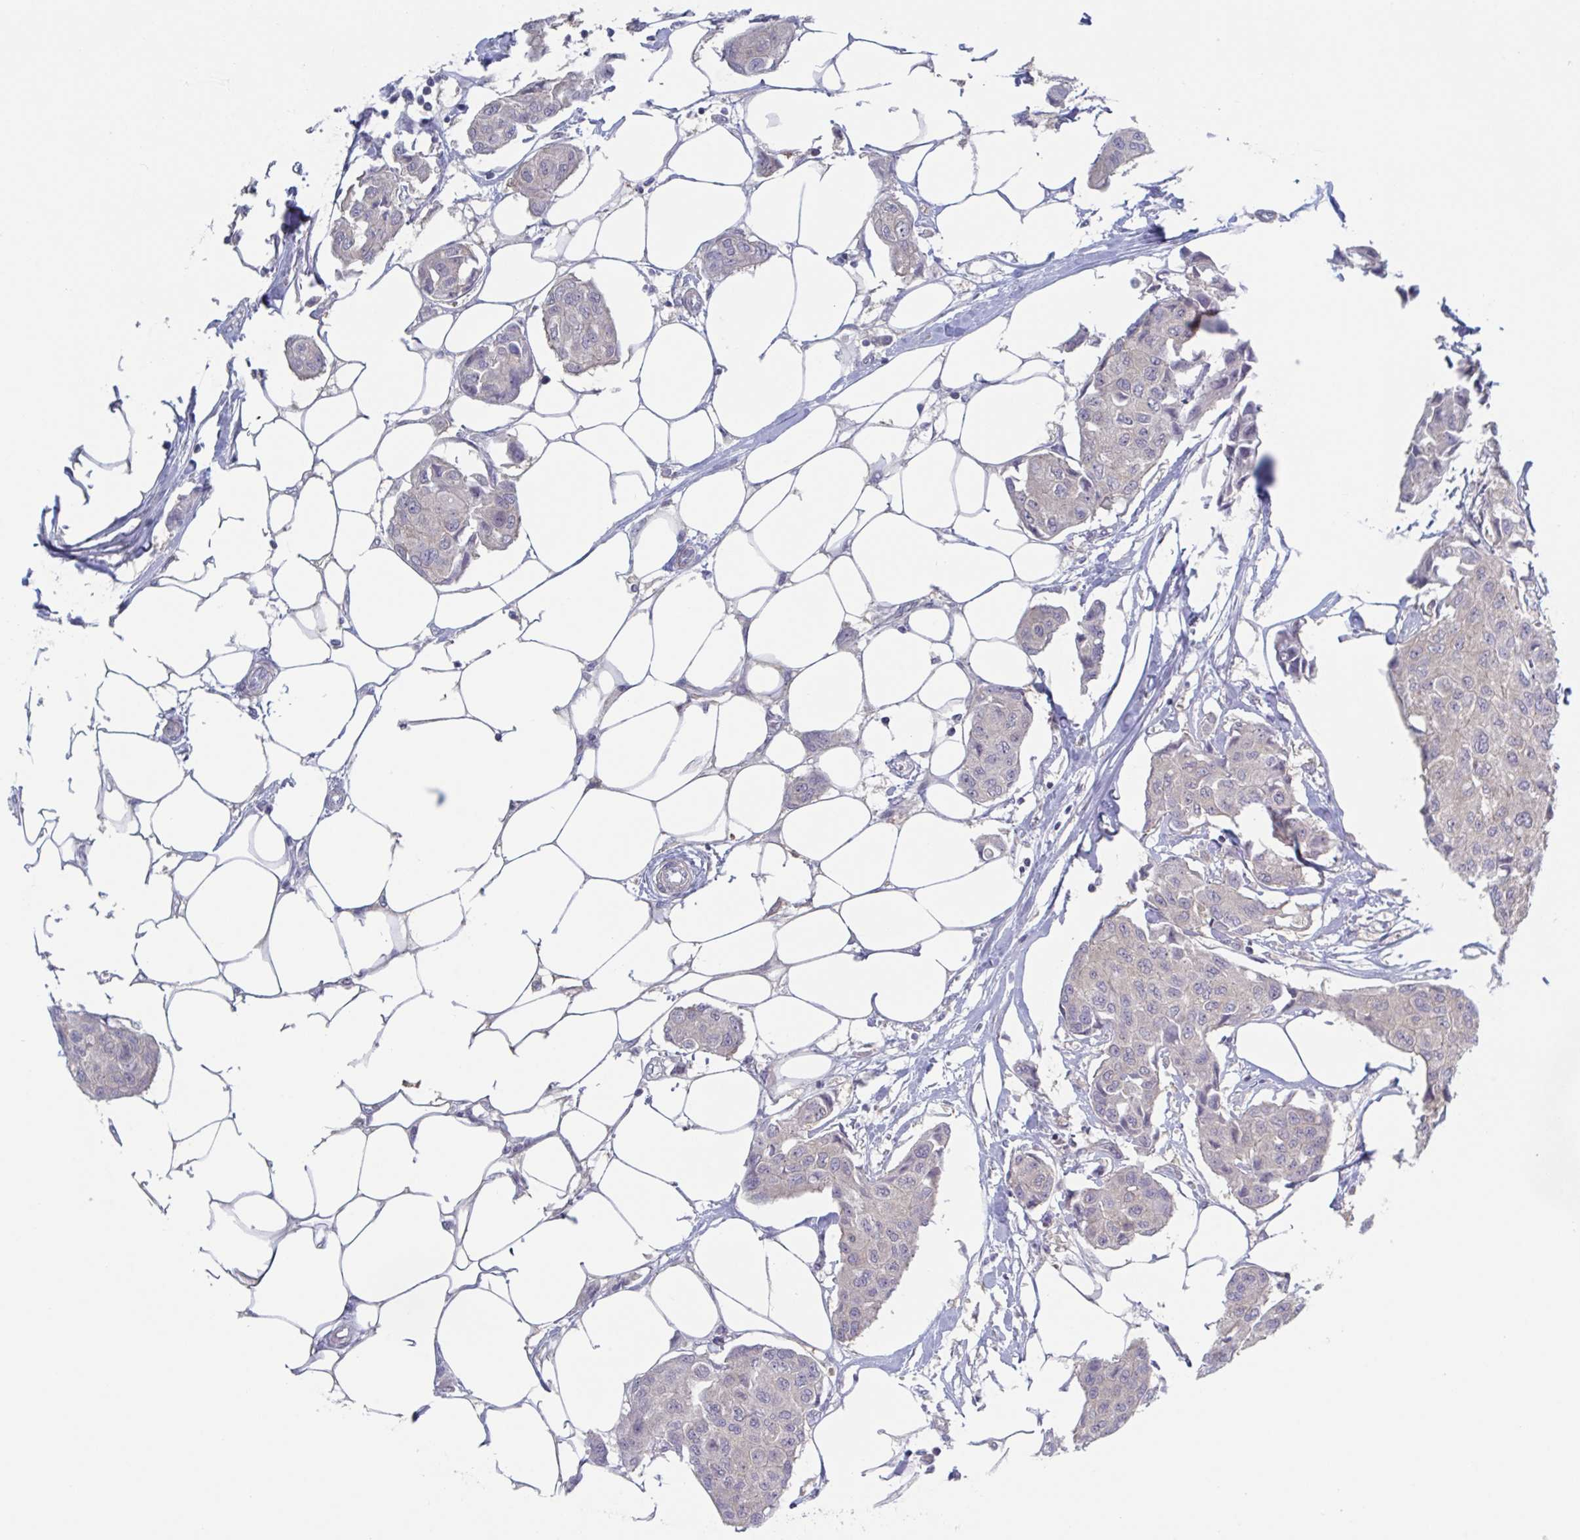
{"staining": {"intensity": "negative", "quantity": "none", "location": "none"}, "tissue": "breast cancer", "cell_type": "Tumor cells", "image_type": "cancer", "snomed": [{"axis": "morphology", "description": "Duct carcinoma"}, {"axis": "topography", "description": "Breast"}, {"axis": "topography", "description": "Lymph node"}], "caption": "An immunohistochemistry histopathology image of breast infiltrating ductal carcinoma is shown. There is no staining in tumor cells of breast infiltrating ductal carcinoma. (Stains: DAB (3,3'-diaminobenzidine) immunohistochemistry with hematoxylin counter stain, Microscopy: brightfield microscopy at high magnification).", "gene": "STK26", "patient": {"sex": "female", "age": 80}}